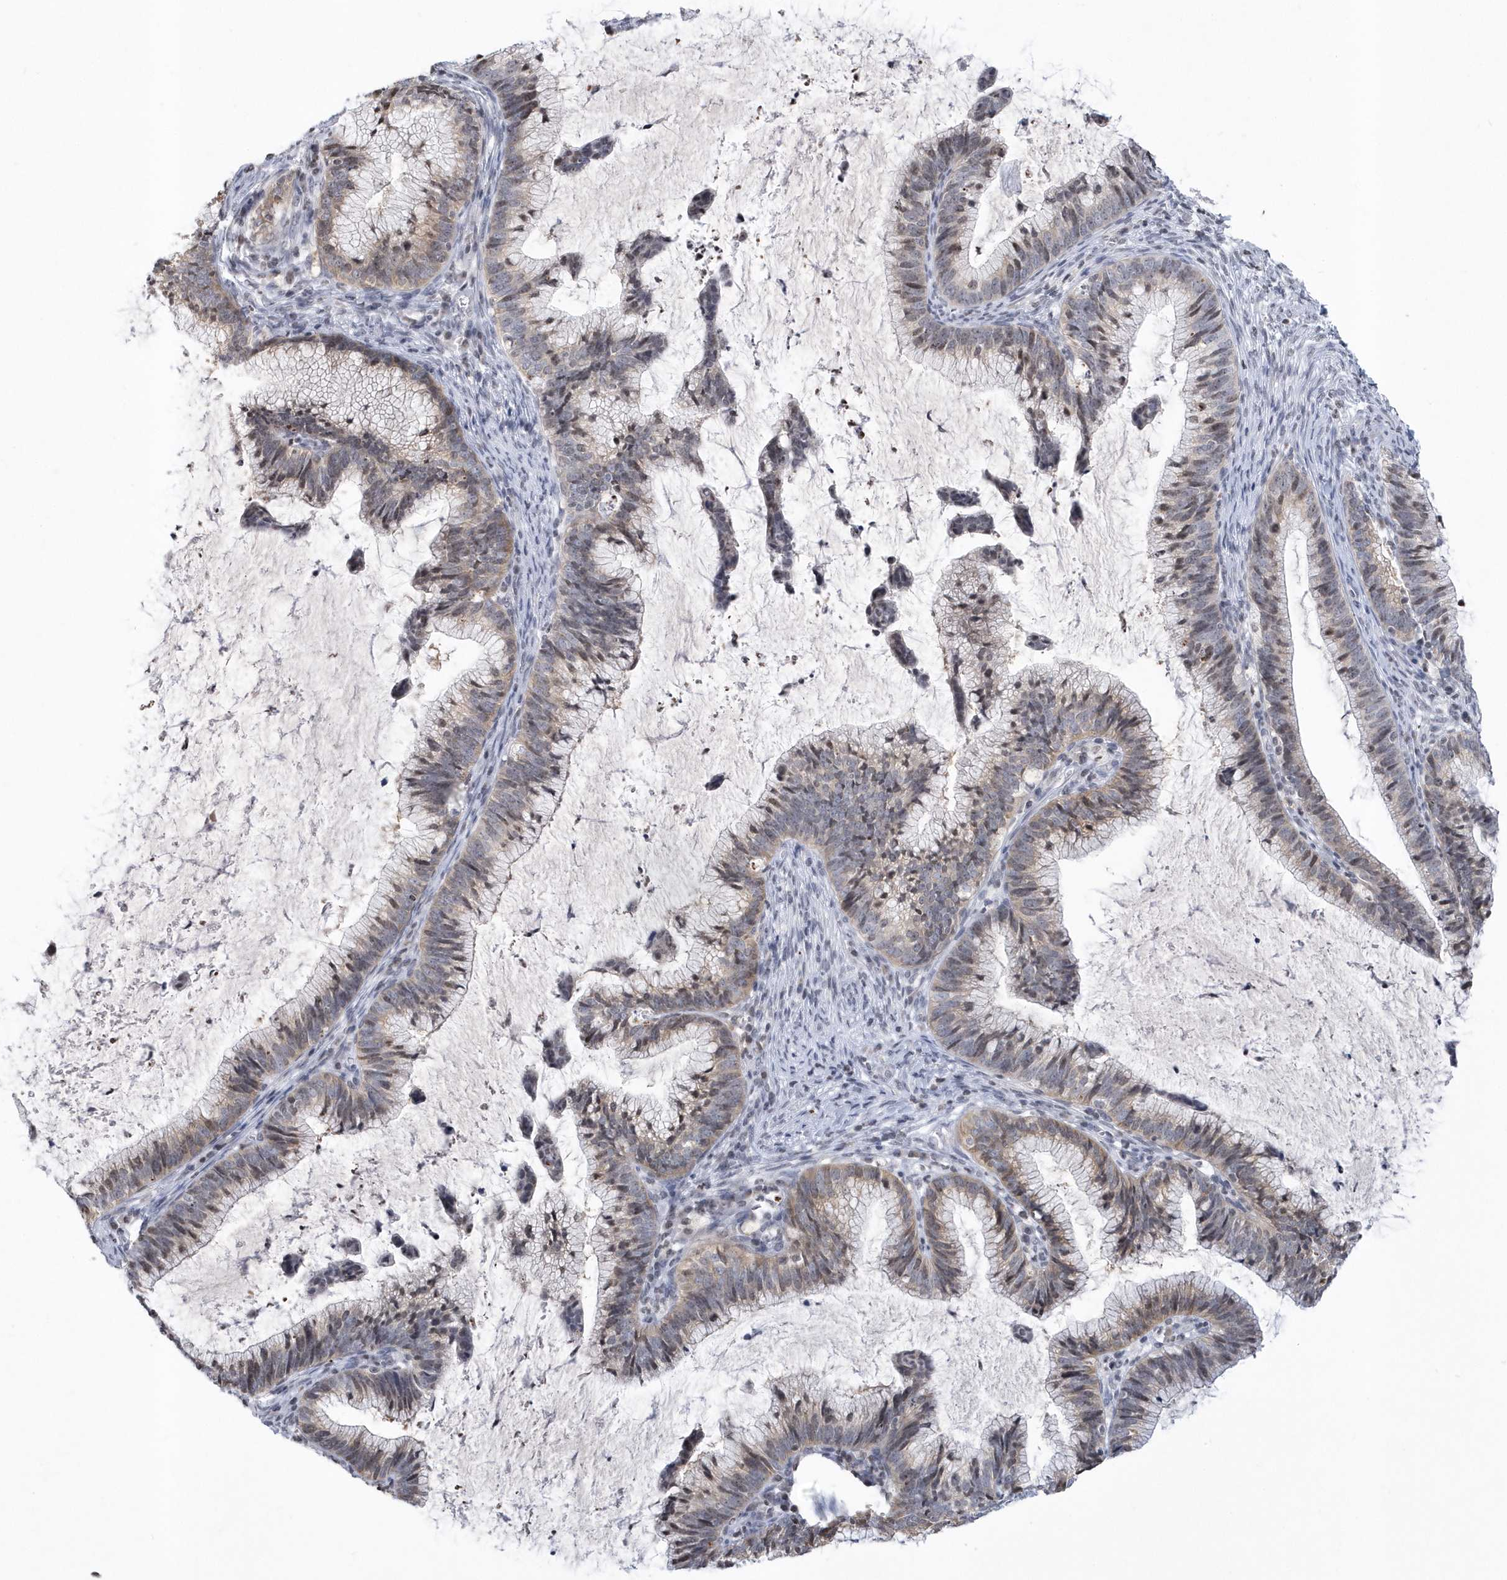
{"staining": {"intensity": "weak", "quantity": "25%-75%", "location": "cytoplasmic/membranous"}, "tissue": "cervical cancer", "cell_type": "Tumor cells", "image_type": "cancer", "snomed": [{"axis": "morphology", "description": "Adenocarcinoma, NOS"}, {"axis": "topography", "description": "Cervix"}], "caption": "An image of cervical cancer stained for a protein shows weak cytoplasmic/membranous brown staining in tumor cells.", "gene": "VWA5B2", "patient": {"sex": "female", "age": 36}}